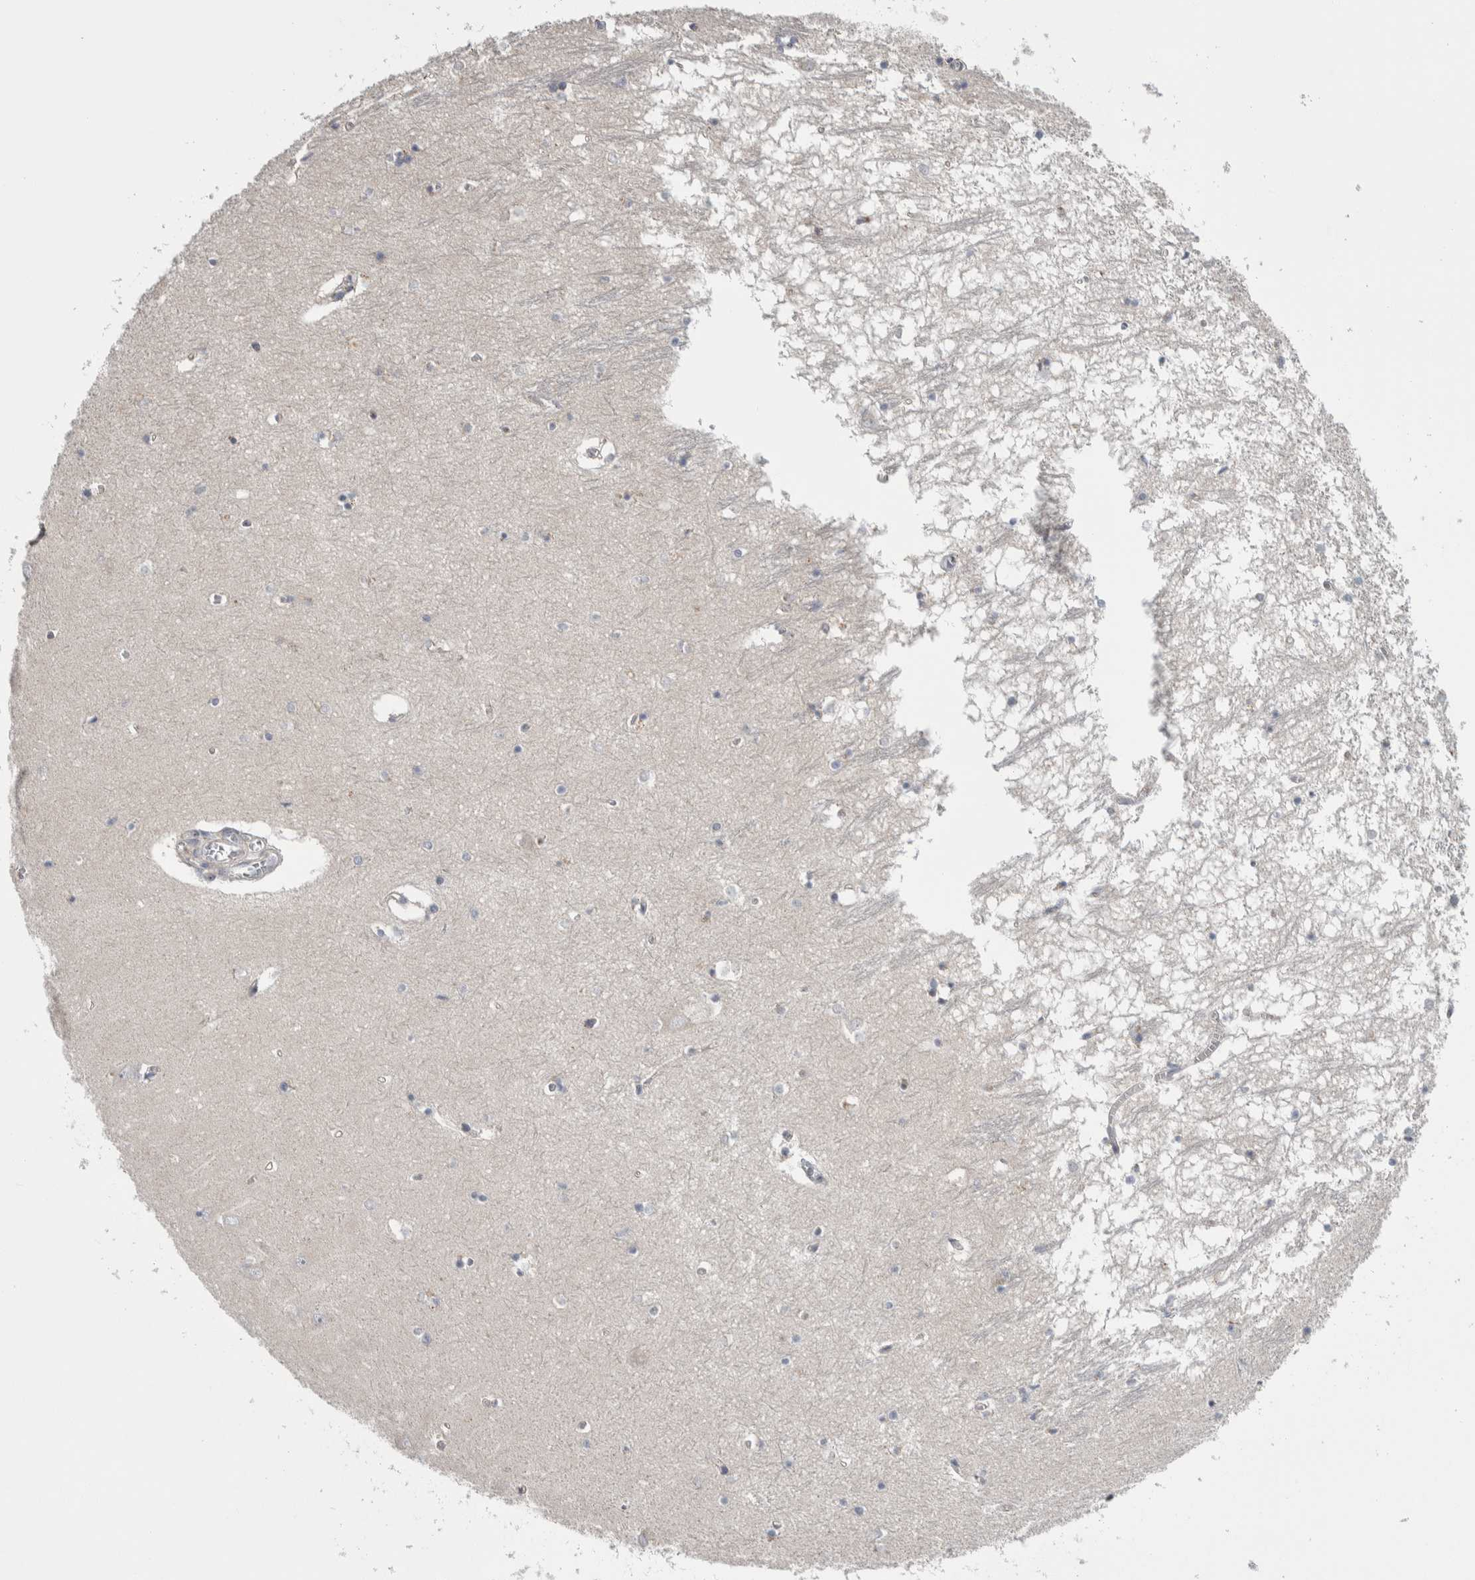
{"staining": {"intensity": "negative", "quantity": "none", "location": "none"}, "tissue": "hippocampus", "cell_type": "Glial cells", "image_type": "normal", "snomed": [{"axis": "morphology", "description": "Normal tissue, NOS"}, {"axis": "topography", "description": "Hippocampus"}], "caption": "The micrograph reveals no significant positivity in glial cells of hippocampus.", "gene": "TAX1BP1", "patient": {"sex": "male", "age": 70}}